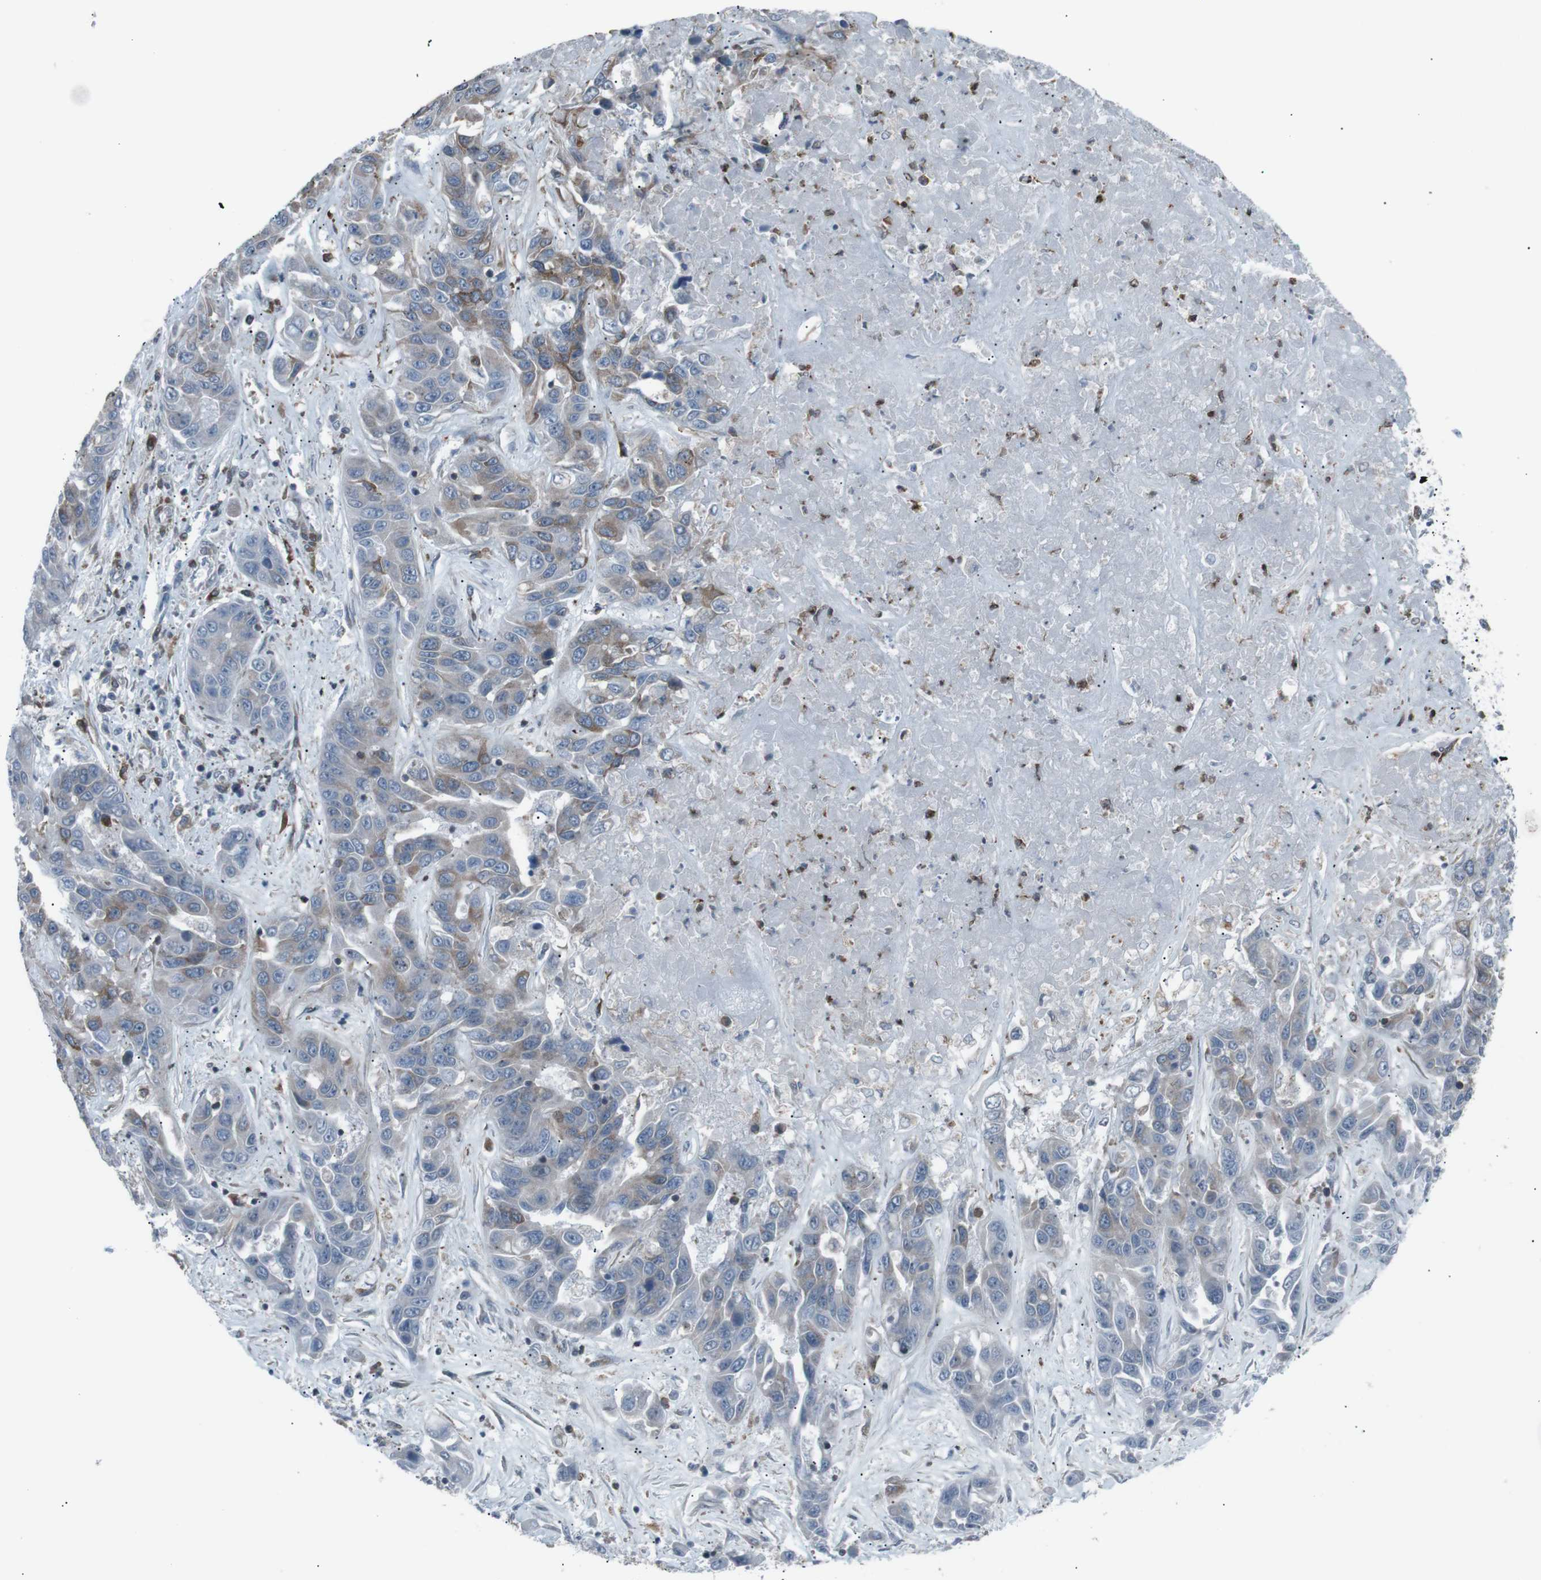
{"staining": {"intensity": "weak", "quantity": "25%-75%", "location": "cytoplasmic/membranous"}, "tissue": "liver cancer", "cell_type": "Tumor cells", "image_type": "cancer", "snomed": [{"axis": "morphology", "description": "Cholangiocarcinoma"}, {"axis": "topography", "description": "Liver"}], "caption": "Immunohistochemical staining of liver cancer (cholangiocarcinoma) displays low levels of weak cytoplasmic/membranous protein expression in approximately 25%-75% of tumor cells.", "gene": "LNPK", "patient": {"sex": "female", "age": 52}}